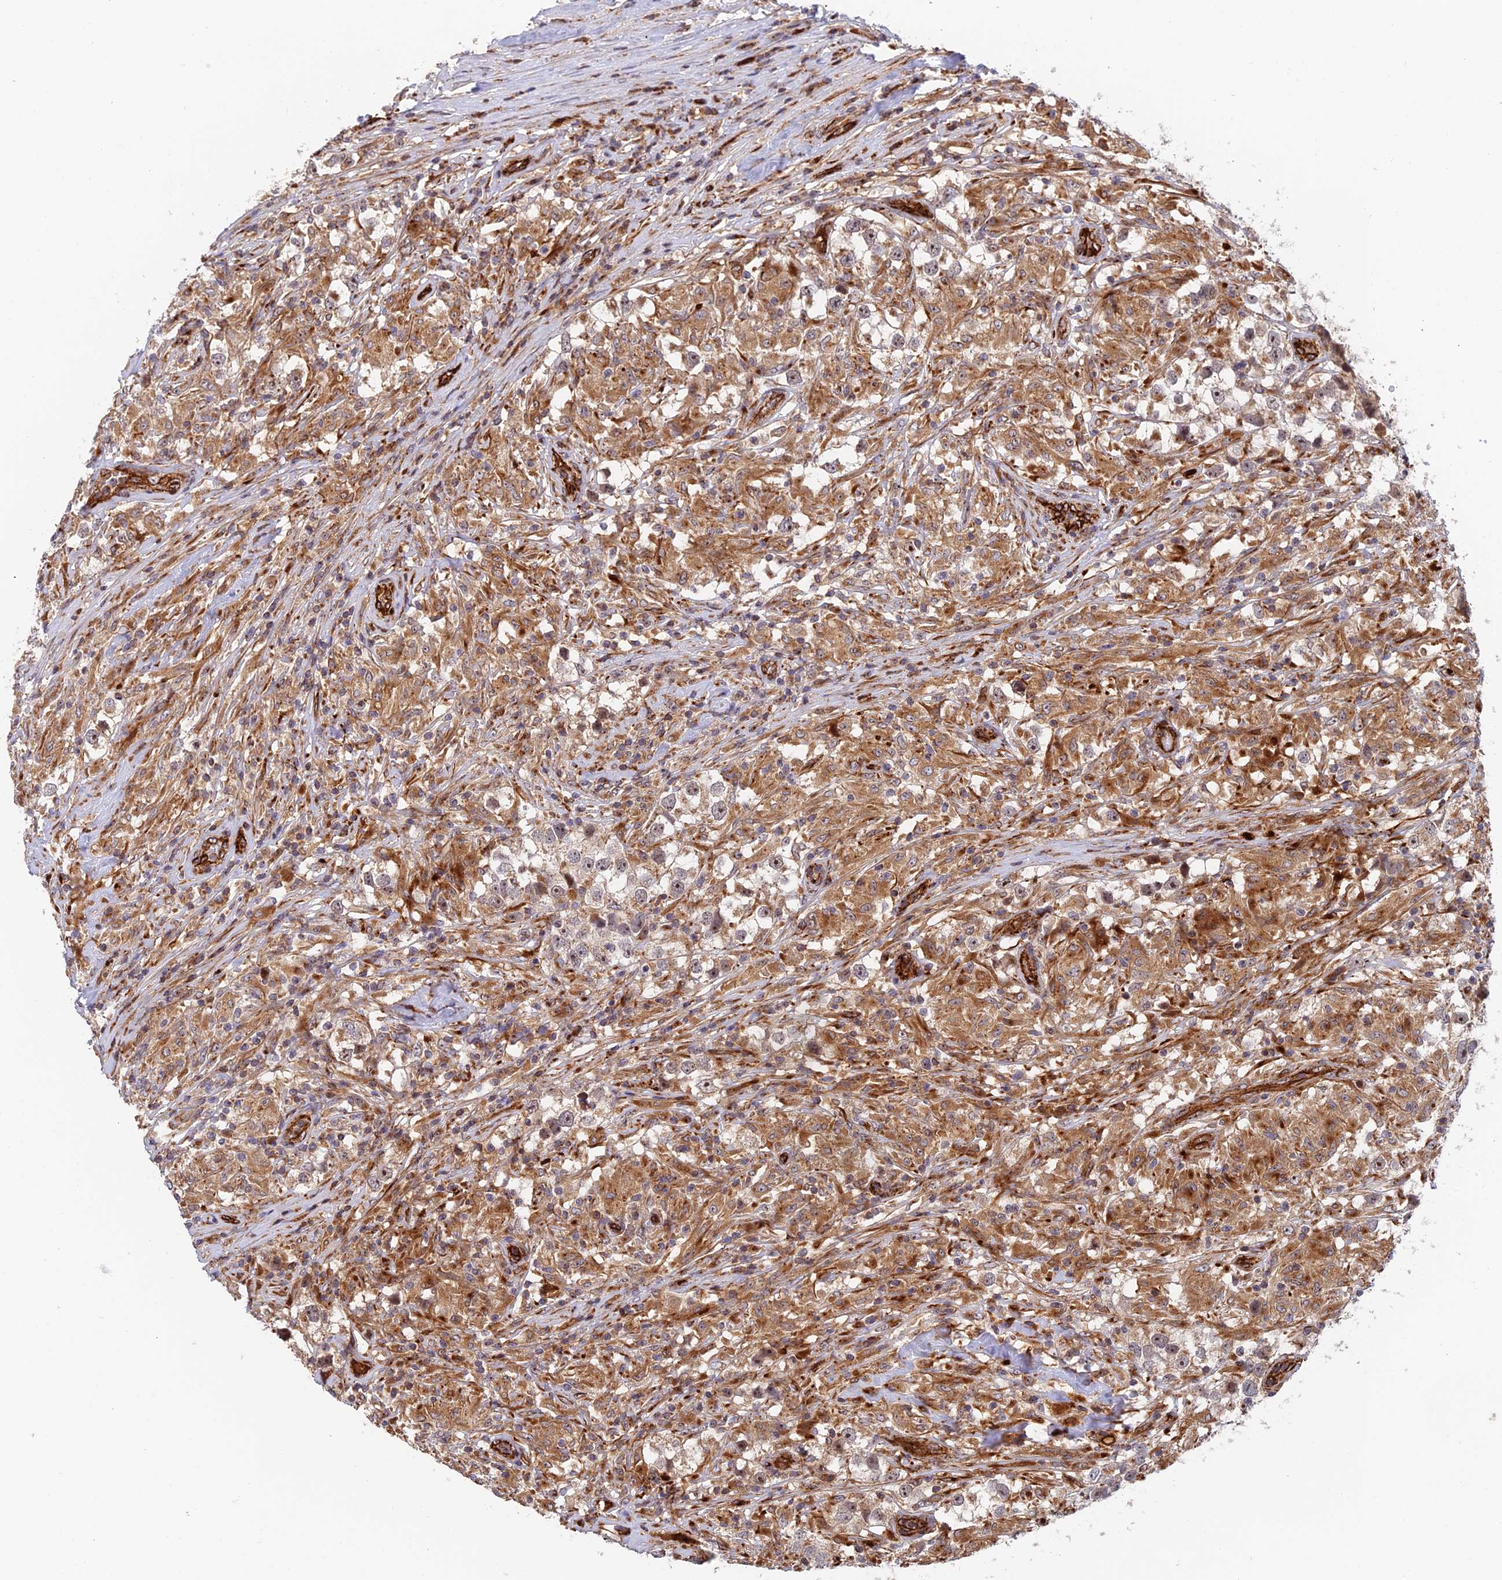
{"staining": {"intensity": "weak", "quantity": ">75%", "location": "cytoplasmic/membranous"}, "tissue": "testis cancer", "cell_type": "Tumor cells", "image_type": "cancer", "snomed": [{"axis": "morphology", "description": "Seminoma, NOS"}, {"axis": "topography", "description": "Testis"}], "caption": "Human seminoma (testis) stained for a protein (brown) exhibits weak cytoplasmic/membranous positive staining in about >75% of tumor cells.", "gene": "PPP2R3C", "patient": {"sex": "male", "age": 46}}